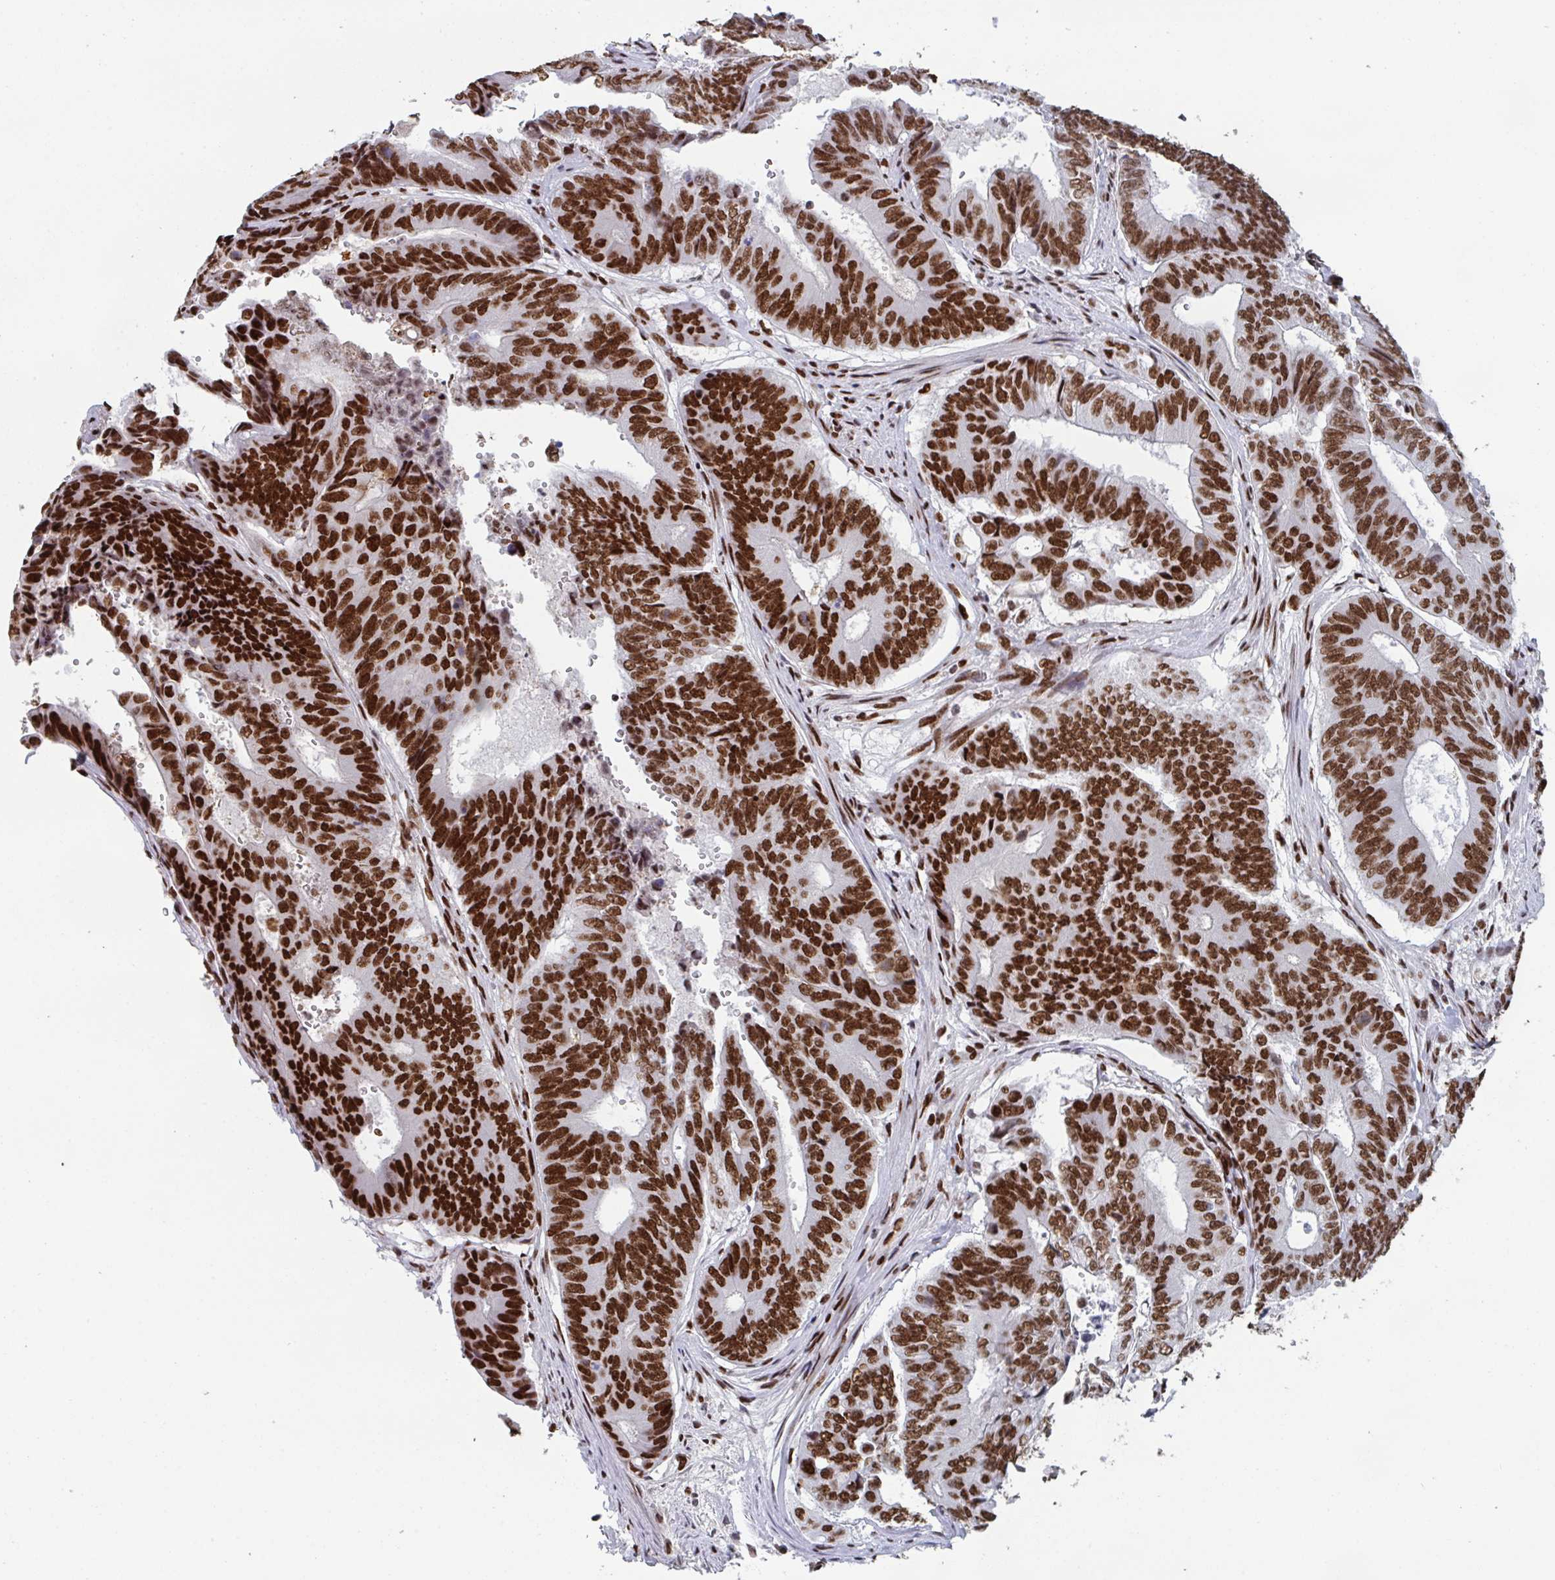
{"staining": {"intensity": "strong", "quantity": ">75%", "location": "nuclear"}, "tissue": "colorectal cancer", "cell_type": "Tumor cells", "image_type": "cancer", "snomed": [{"axis": "morphology", "description": "Adenocarcinoma, NOS"}, {"axis": "topography", "description": "Colon"}], "caption": "Human adenocarcinoma (colorectal) stained with a protein marker exhibits strong staining in tumor cells.", "gene": "ZNF607", "patient": {"sex": "female", "age": 48}}